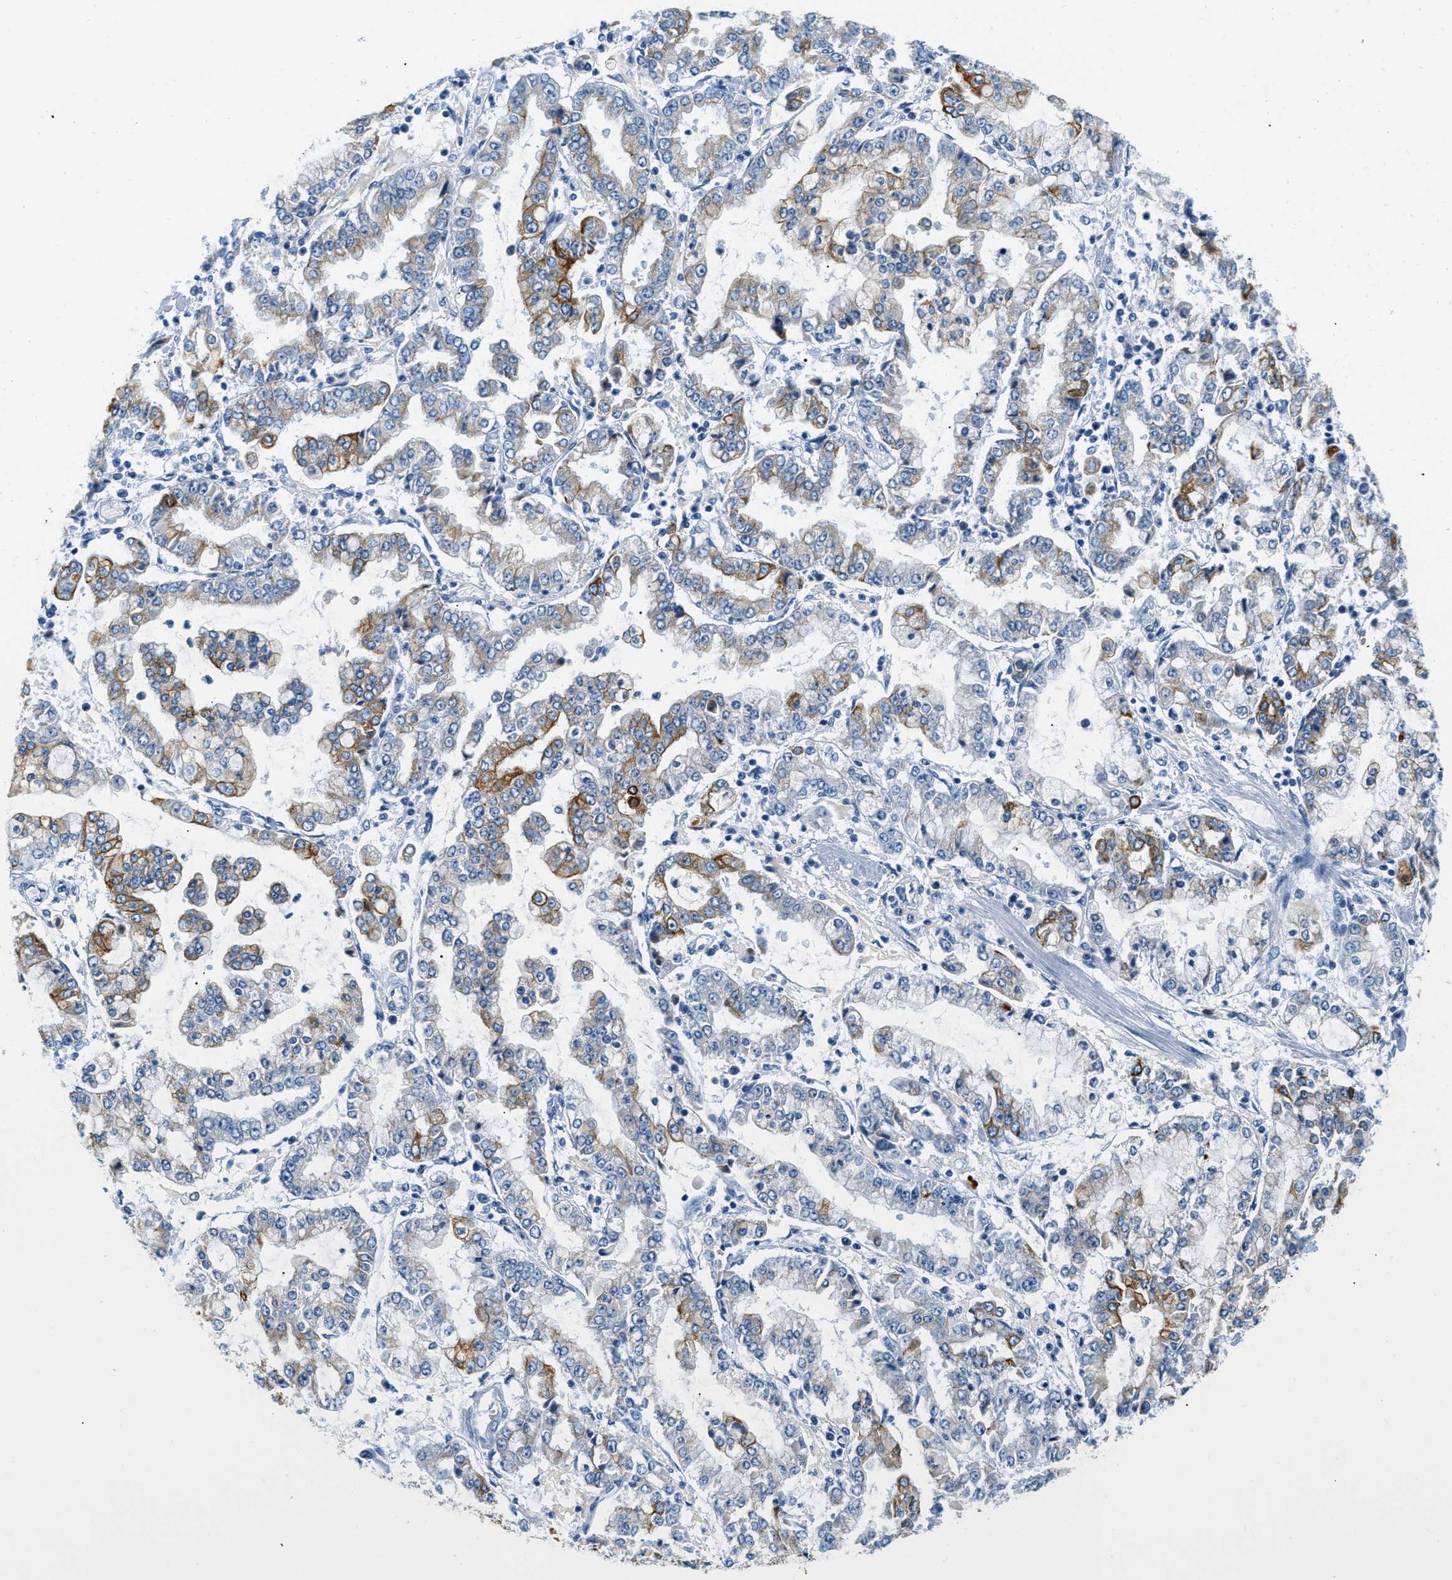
{"staining": {"intensity": "moderate", "quantity": "25%-75%", "location": "cytoplasmic/membranous"}, "tissue": "stomach cancer", "cell_type": "Tumor cells", "image_type": "cancer", "snomed": [{"axis": "morphology", "description": "Adenocarcinoma, NOS"}, {"axis": "topography", "description": "Stomach"}], "caption": "A brown stain shows moderate cytoplasmic/membranous positivity of a protein in stomach cancer tumor cells. Using DAB (brown) and hematoxylin (blue) stains, captured at high magnification using brightfield microscopy.", "gene": "STXBP2", "patient": {"sex": "male", "age": 76}}